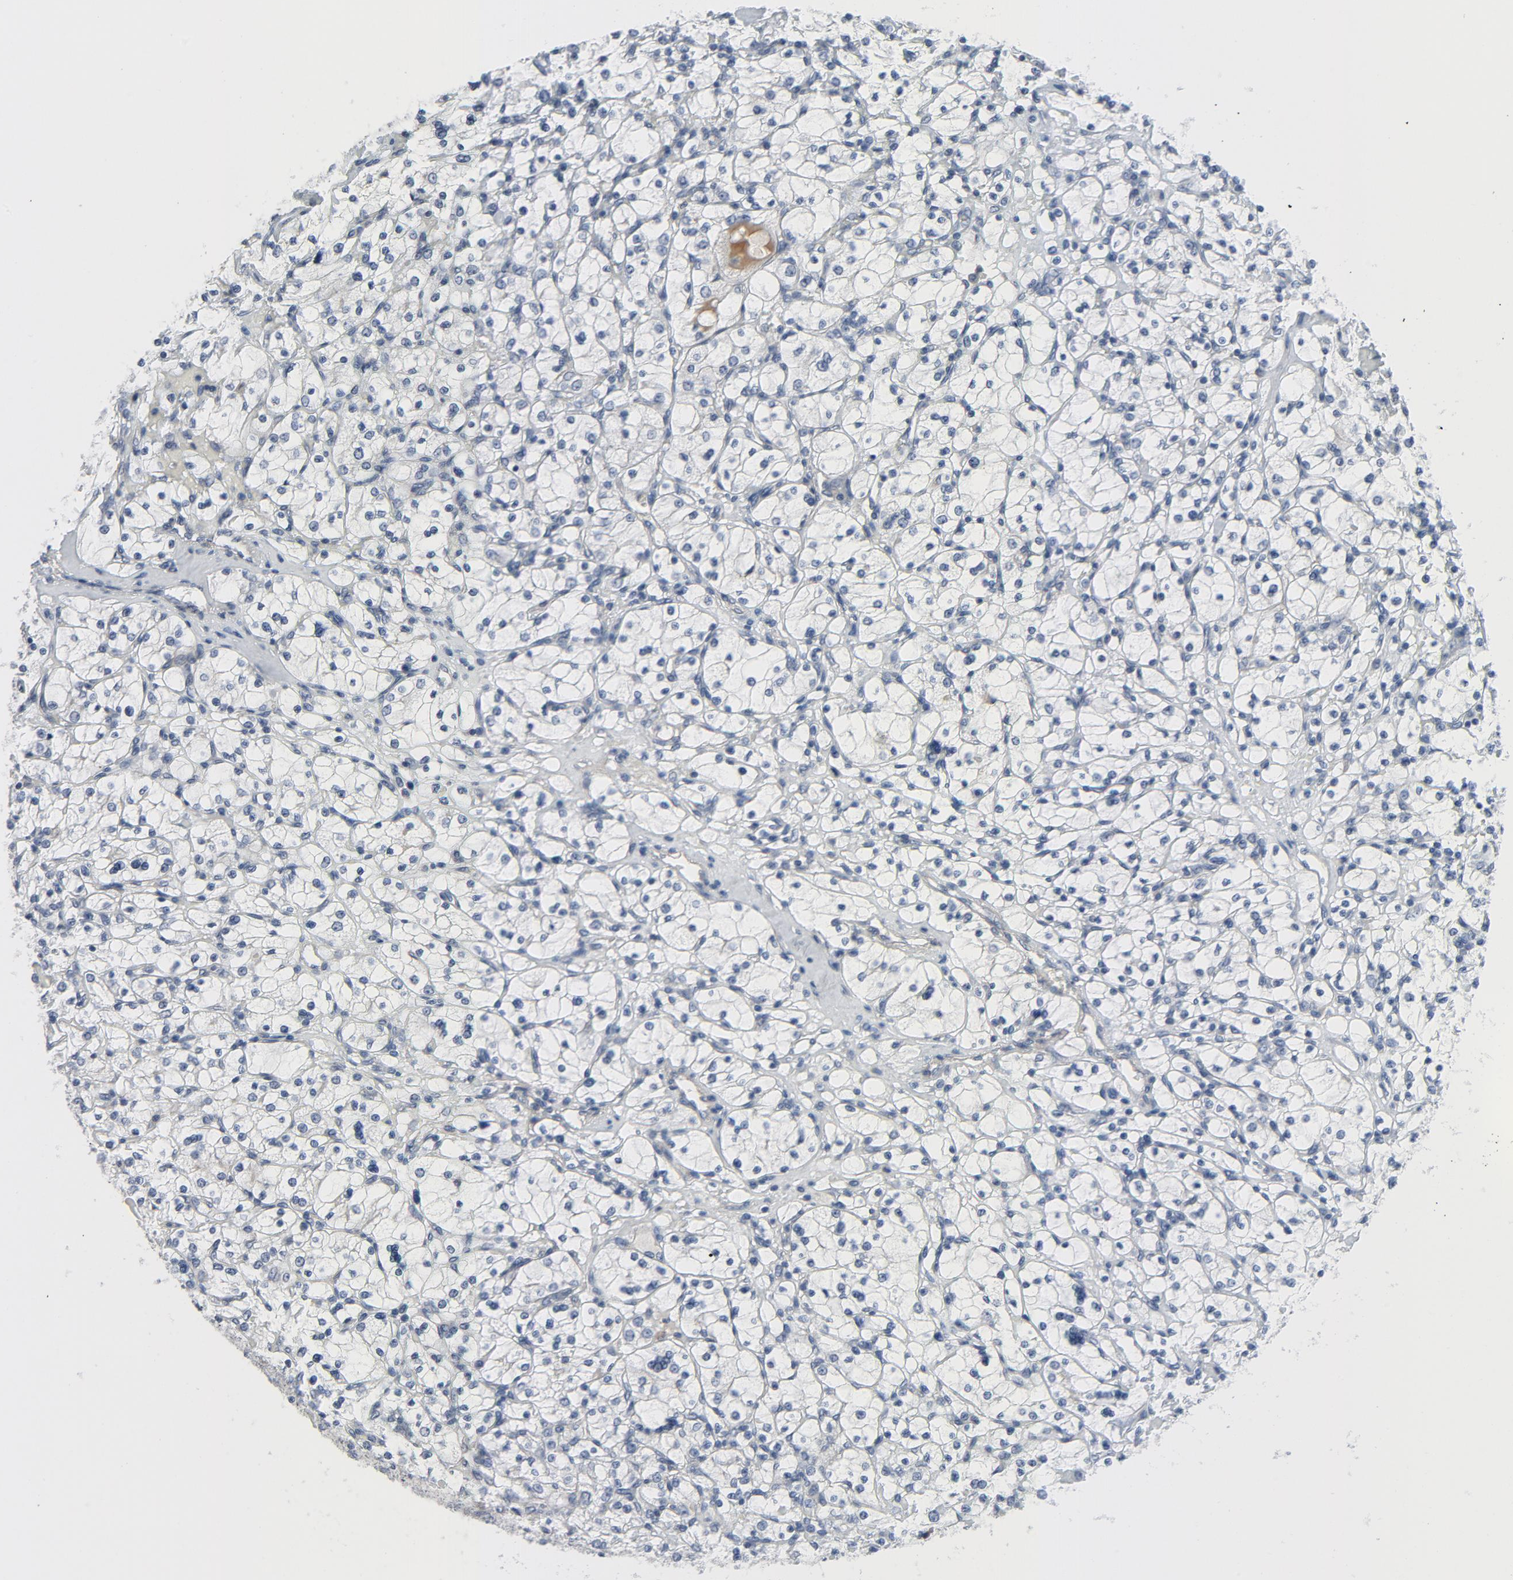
{"staining": {"intensity": "weak", "quantity": "25%-75%", "location": "cytoplasmic/membranous"}, "tissue": "renal cancer", "cell_type": "Tumor cells", "image_type": "cancer", "snomed": [{"axis": "morphology", "description": "Adenocarcinoma, NOS"}, {"axis": "topography", "description": "Kidney"}], "caption": "Immunohistochemical staining of adenocarcinoma (renal) shows weak cytoplasmic/membranous protein positivity in about 25%-75% of tumor cells.", "gene": "TSG101", "patient": {"sex": "female", "age": 83}}